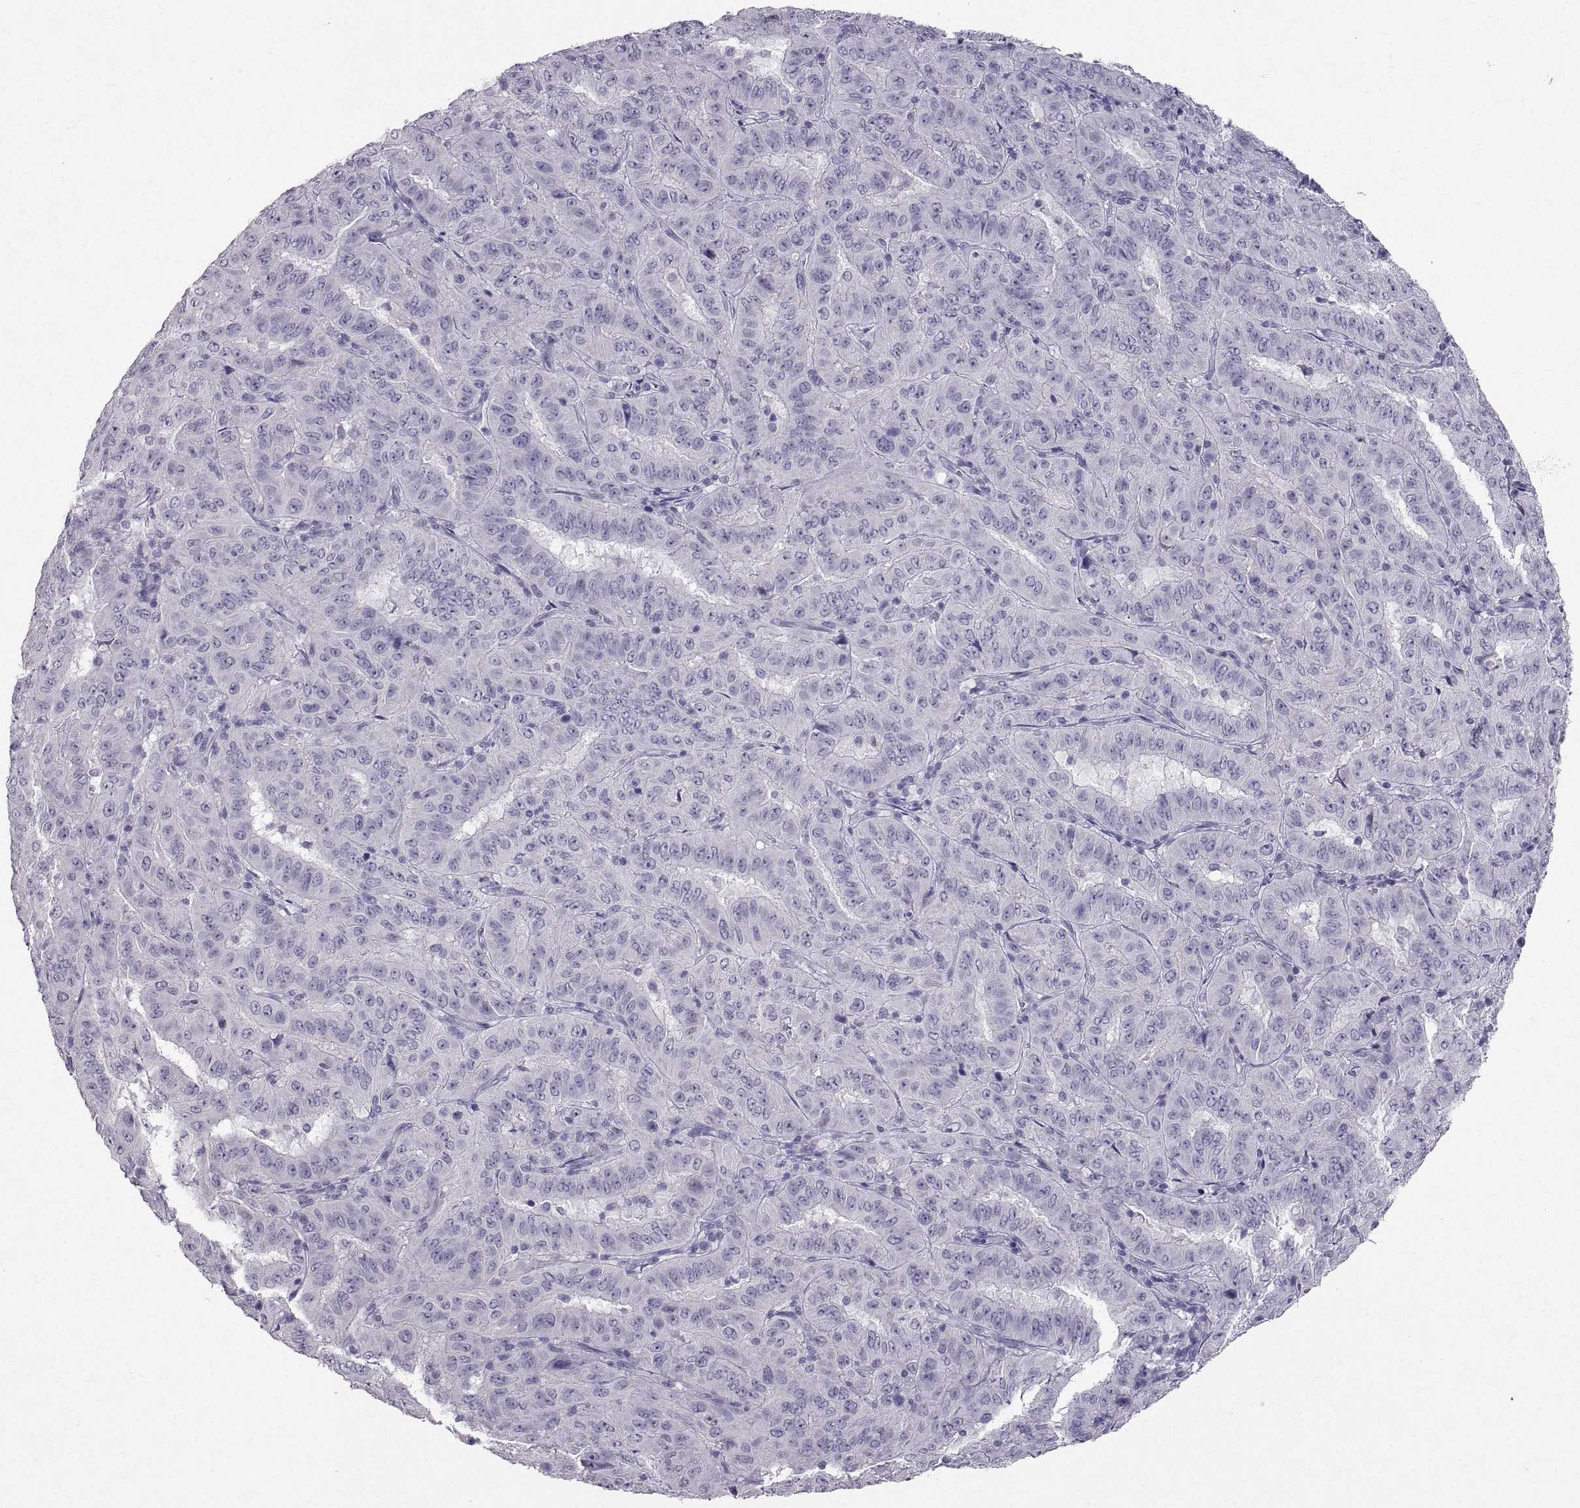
{"staining": {"intensity": "negative", "quantity": "none", "location": "none"}, "tissue": "pancreatic cancer", "cell_type": "Tumor cells", "image_type": "cancer", "snomed": [{"axis": "morphology", "description": "Adenocarcinoma, NOS"}, {"axis": "topography", "description": "Pancreas"}], "caption": "This is an immunohistochemistry histopathology image of adenocarcinoma (pancreatic). There is no positivity in tumor cells.", "gene": "SOX21", "patient": {"sex": "male", "age": 63}}